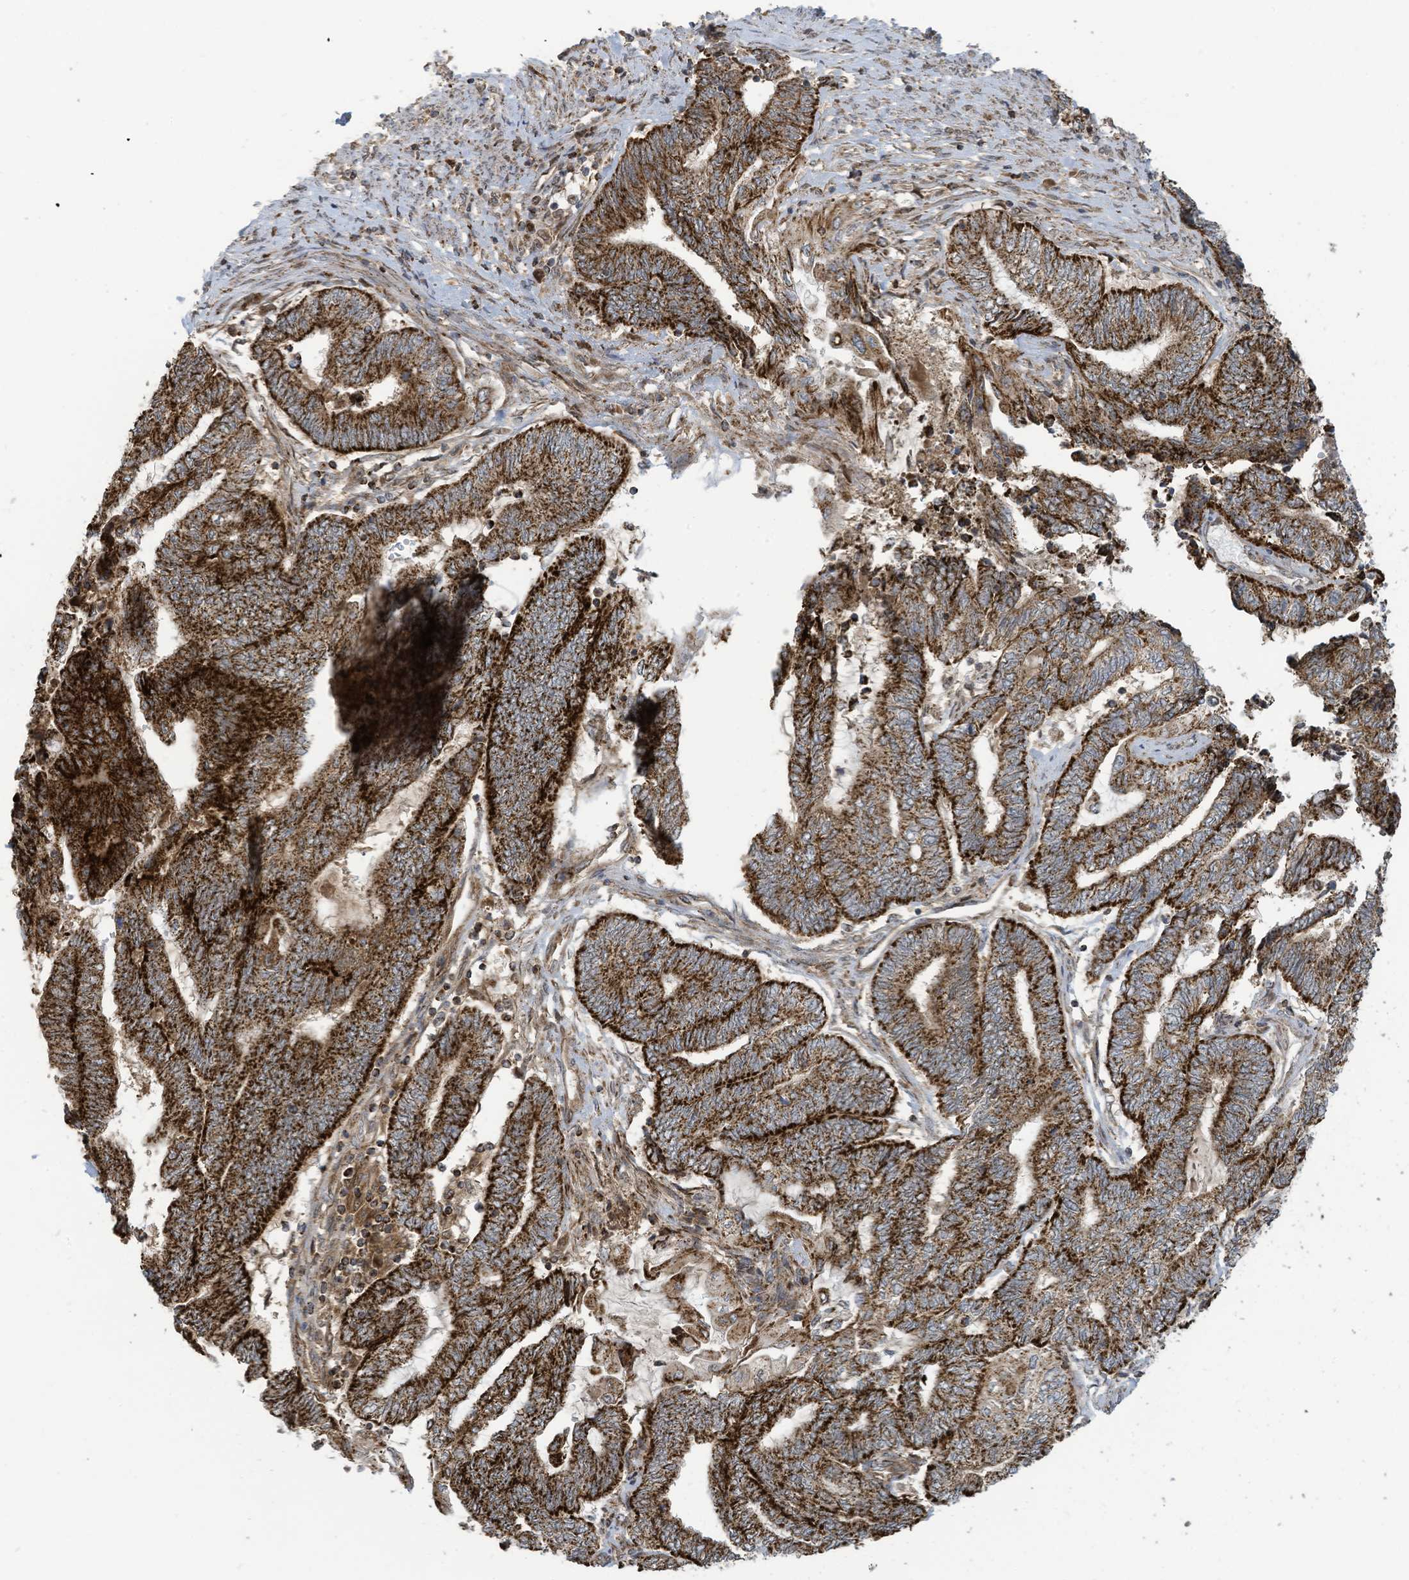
{"staining": {"intensity": "strong", "quantity": ">75%", "location": "cytoplasmic/membranous"}, "tissue": "endometrial cancer", "cell_type": "Tumor cells", "image_type": "cancer", "snomed": [{"axis": "morphology", "description": "Adenocarcinoma, NOS"}, {"axis": "topography", "description": "Uterus"}, {"axis": "topography", "description": "Endometrium"}], "caption": "Endometrial cancer stained with a protein marker demonstrates strong staining in tumor cells.", "gene": "COX10", "patient": {"sex": "female", "age": 70}}